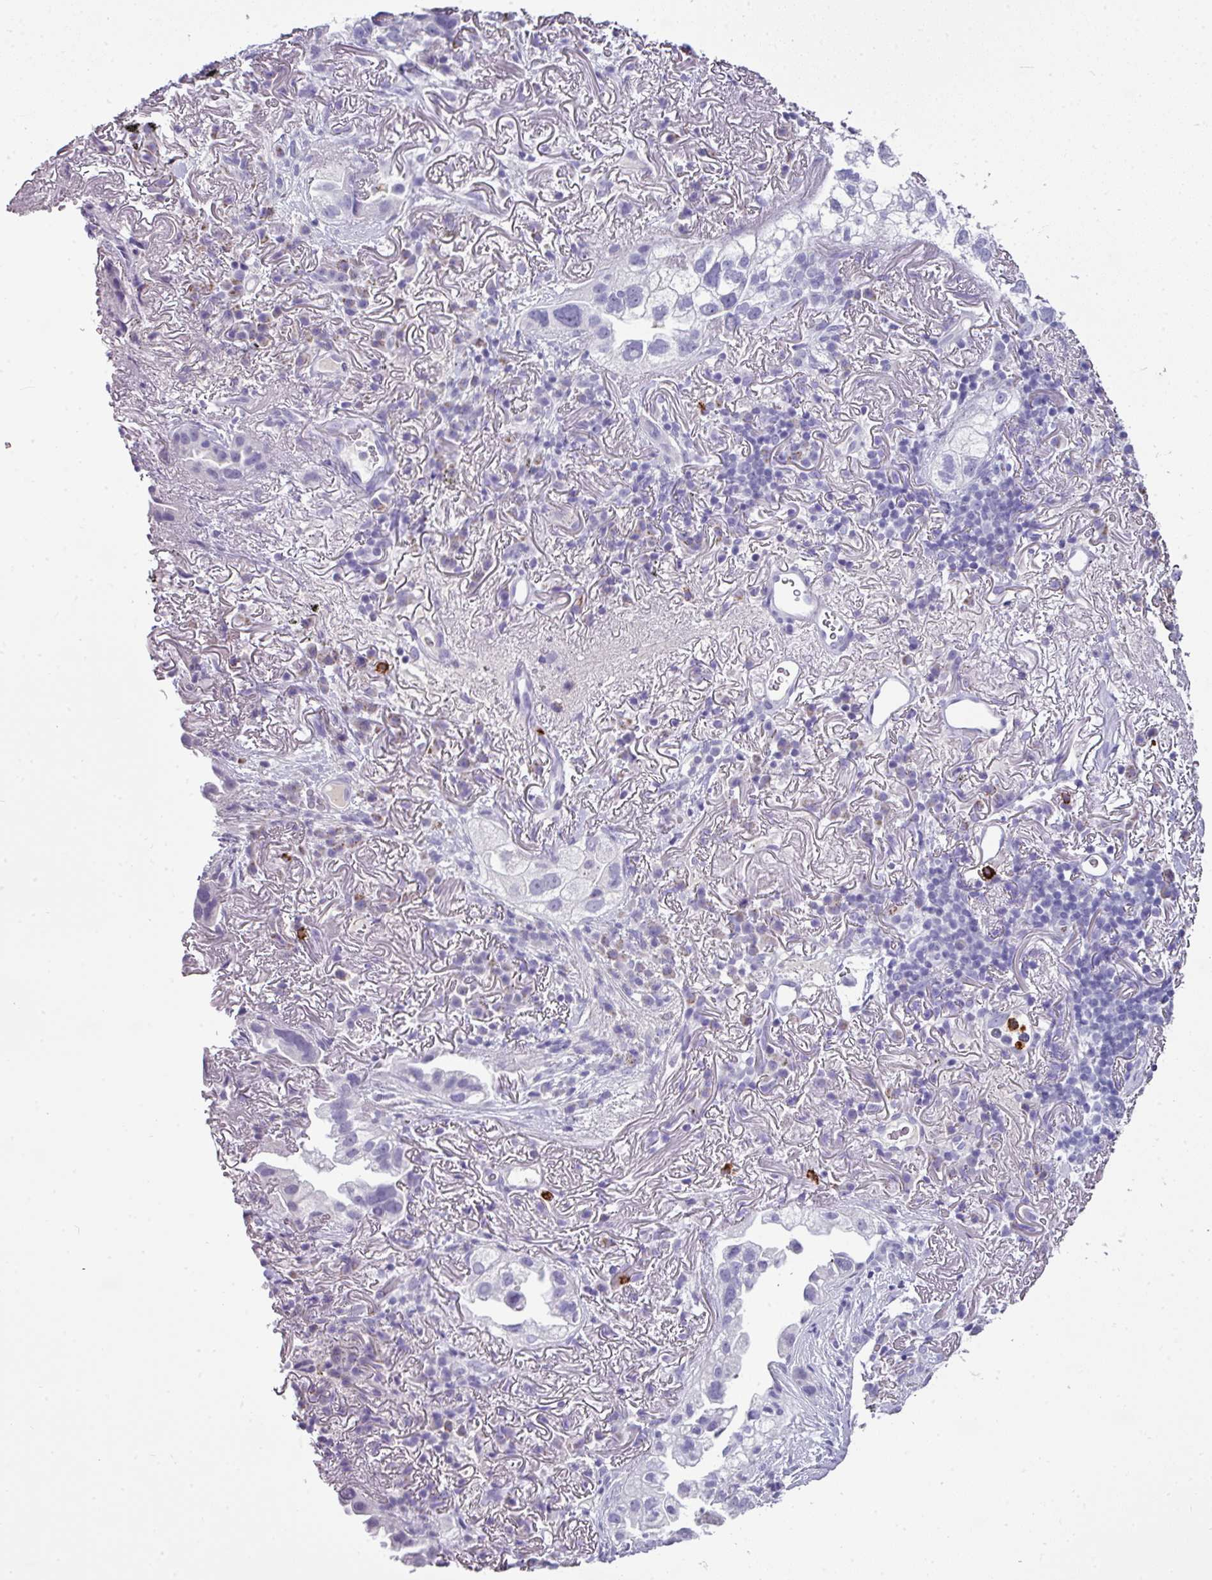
{"staining": {"intensity": "negative", "quantity": "none", "location": "none"}, "tissue": "lung cancer", "cell_type": "Tumor cells", "image_type": "cancer", "snomed": [{"axis": "morphology", "description": "Adenocarcinoma, NOS"}, {"axis": "topography", "description": "Lung"}], "caption": "IHC of lung cancer reveals no staining in tumor cells.", "gene": "CTSG", "patient": {"sex": "female", "age": 69}}